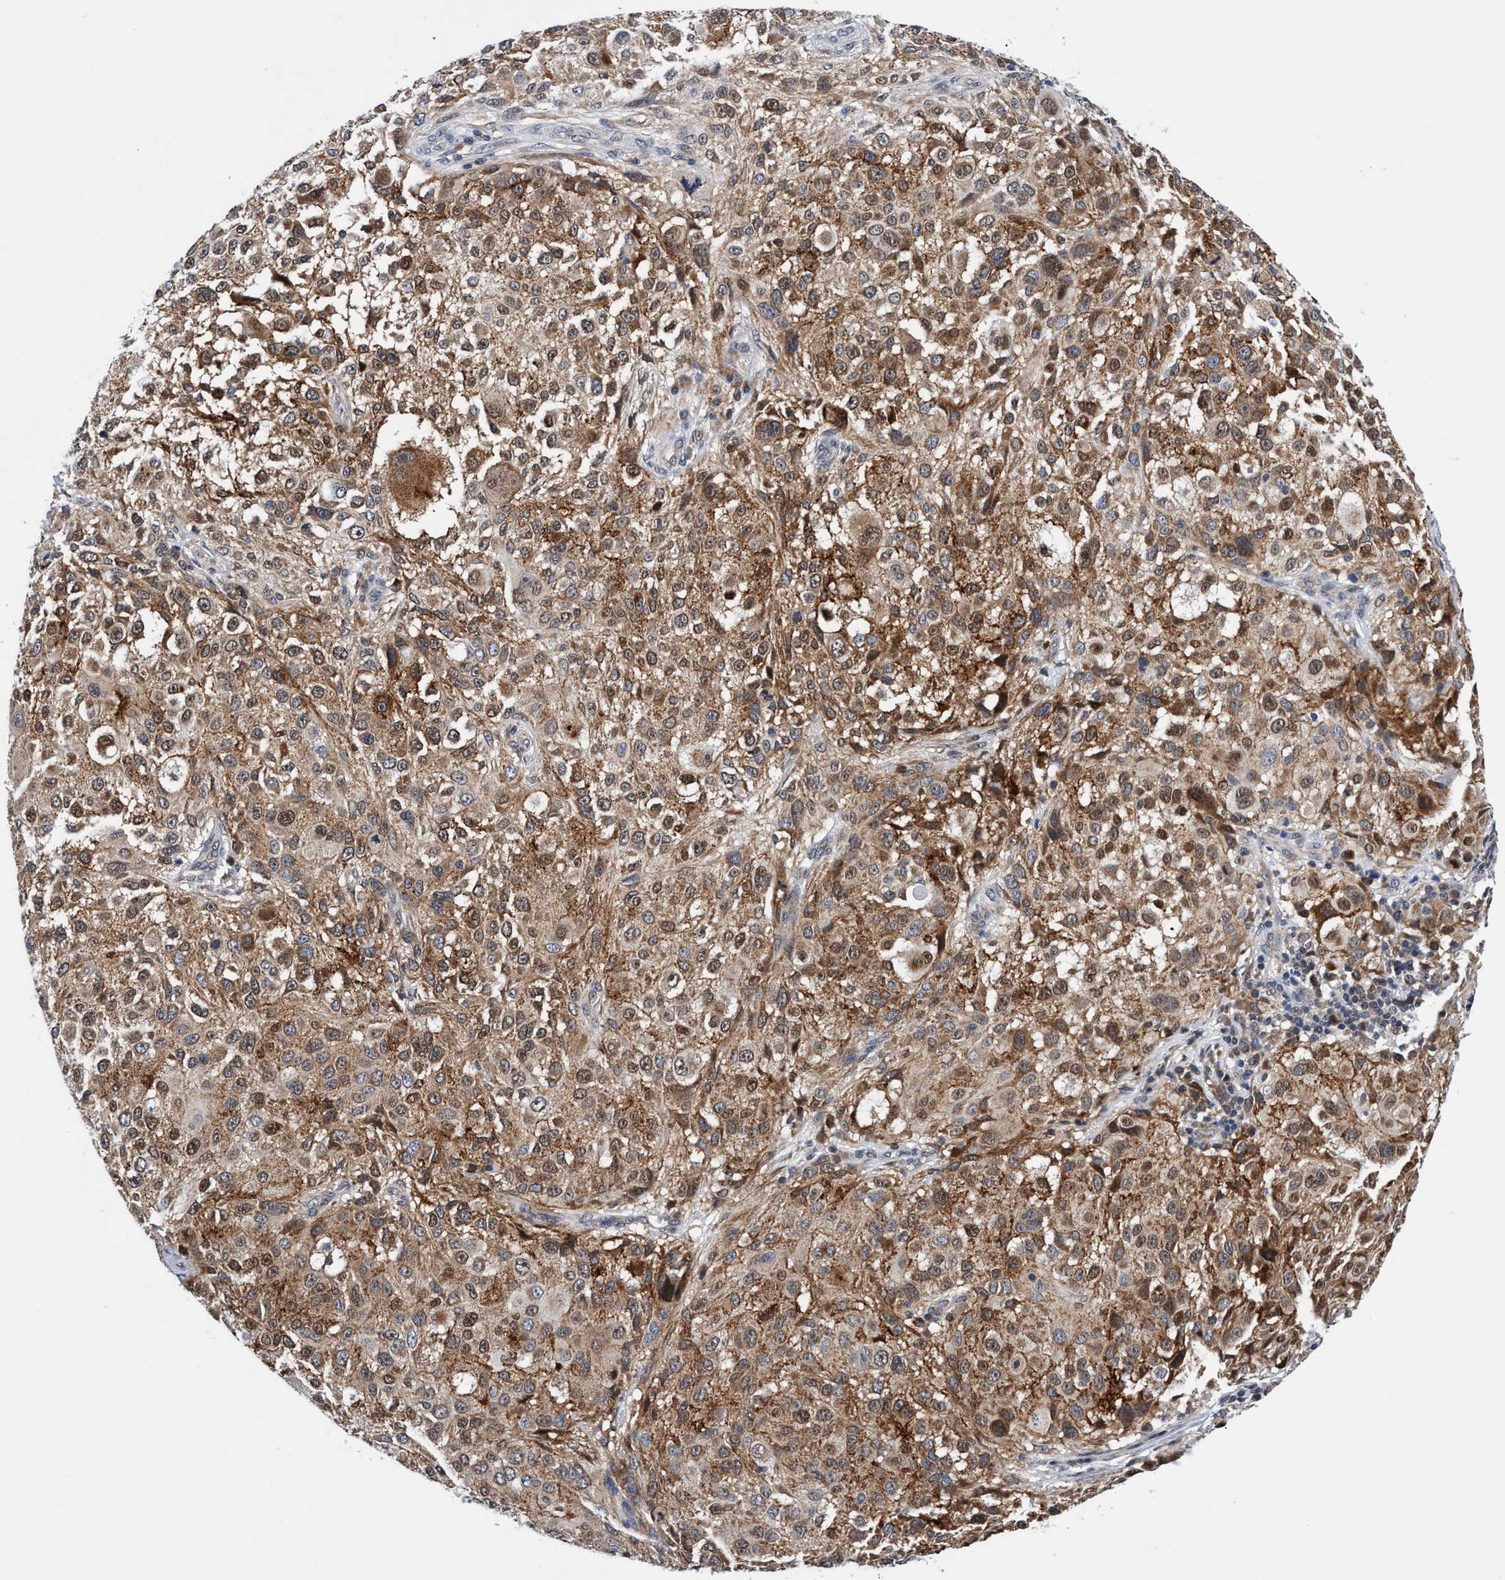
{"staining": {"intensity": "moderate", "quantity": ">75%", "location": "cytoplasmic/membranous"}, "tissue": "melanoma", "cell_type": "Tumor cells", "image_type": "cancer", "snomed": [{"axis": "morphology", "description": "Necrosis, NOS"}, {"axis": "morphology", "description": "Malignant melanoma, NOS"}, {"axis": "topography", "description": "Skin"}], "caption": "Protein expression analysis of melanoma reveals moderate cytoplasmic/membranous positivity in about >75% of tumor cells. (brown staining indicates protein expression, while blue staining denotes nuclei).", "gene": "AGAP2", "patient": {"sex": "female", "age": 87}}